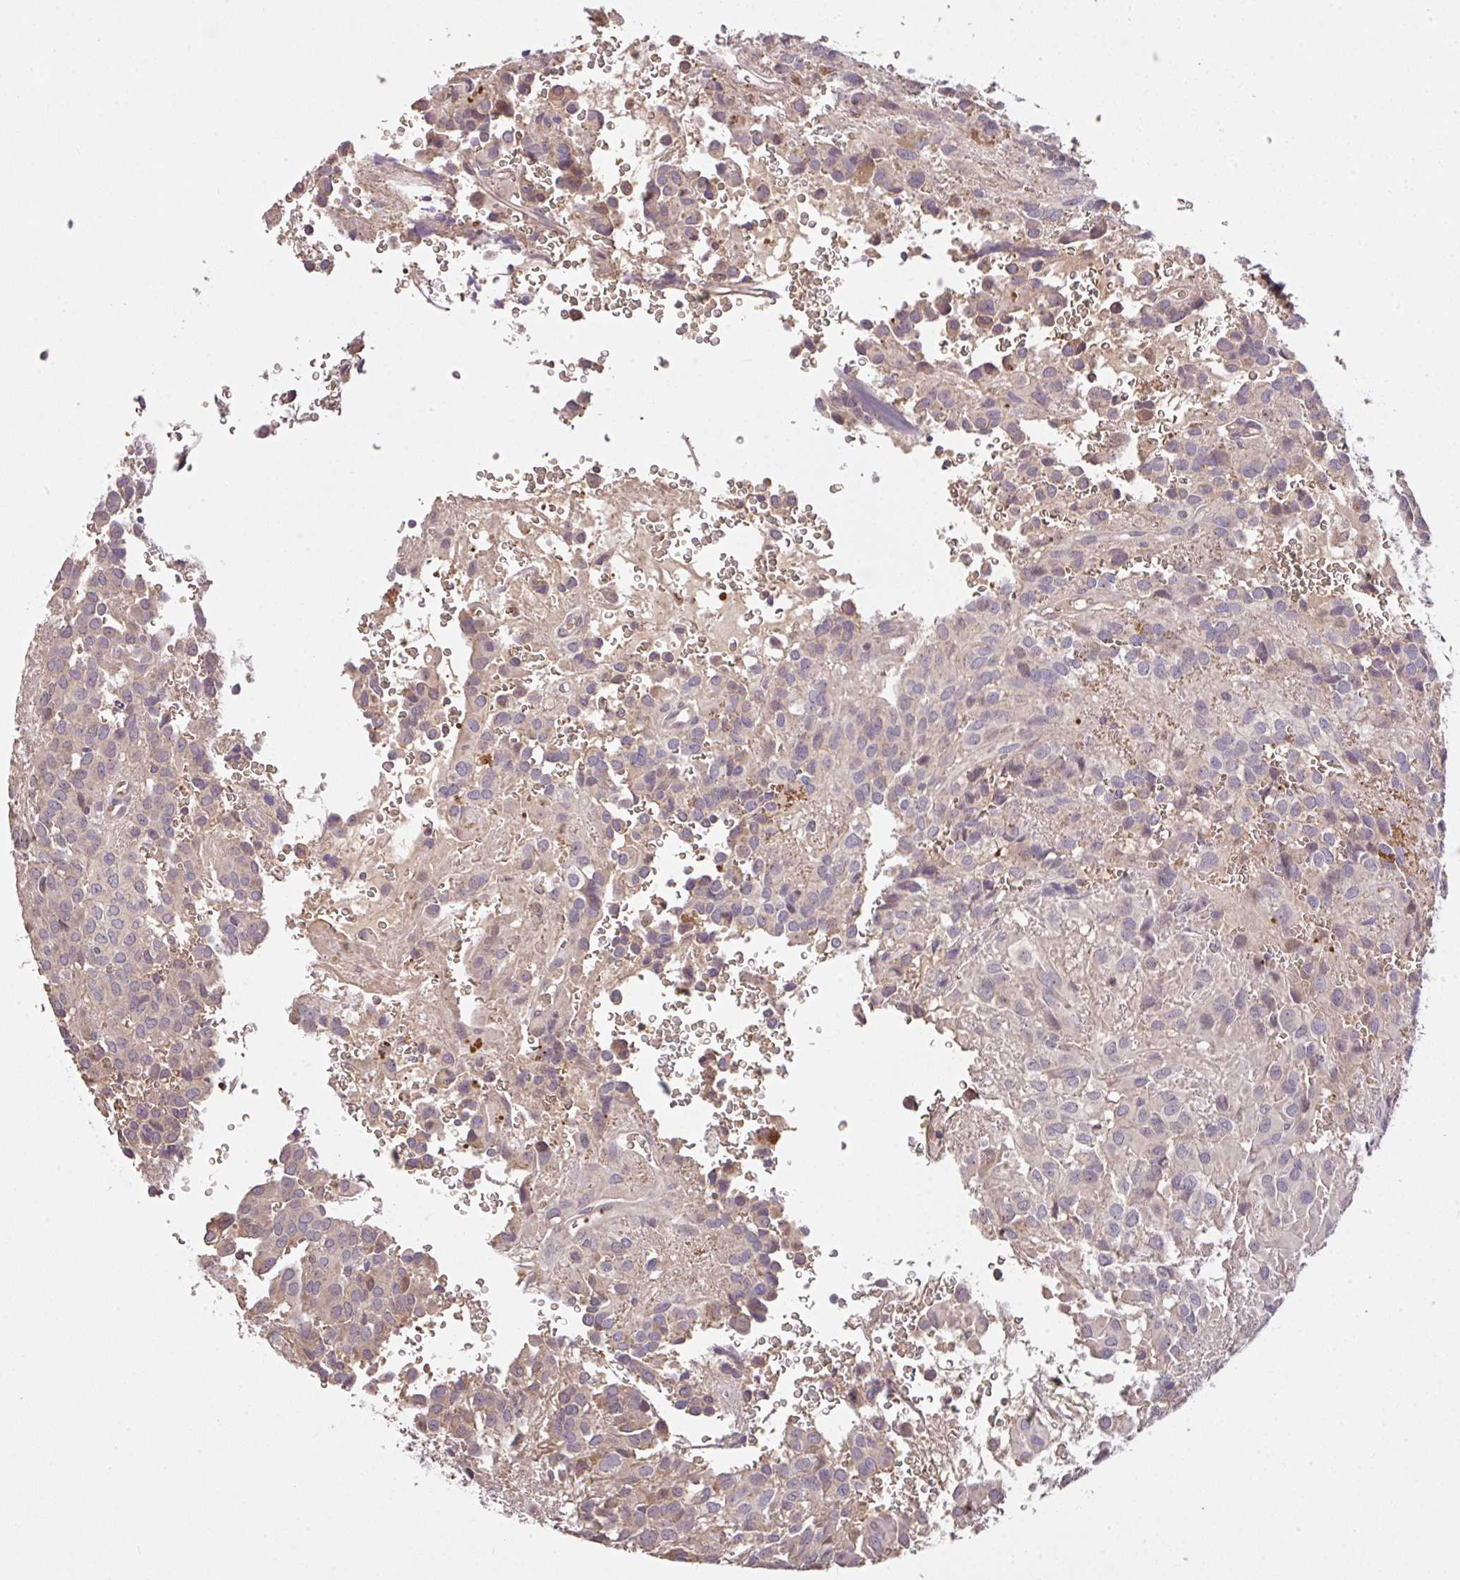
{"staining": {"intensity": "weak", "quantity": "<25%", "location": "cytoplasmic/membranous"}, "tissue": "glioma", "cell_type": "Tumor cells", "image_type": "cancer", "snomed": [{"axis": "morphology", "description": "Glioma, malignant, Low grade"}, {"axis": "topography", "description": "Brain"}], "caption": "Malignant glioma (low-grade) stained for a protein using immunohistochemistry shows no expression tumor cells.", "gene": "C1QTNF9B", "patient": {"sex": "male", "age": 56}}